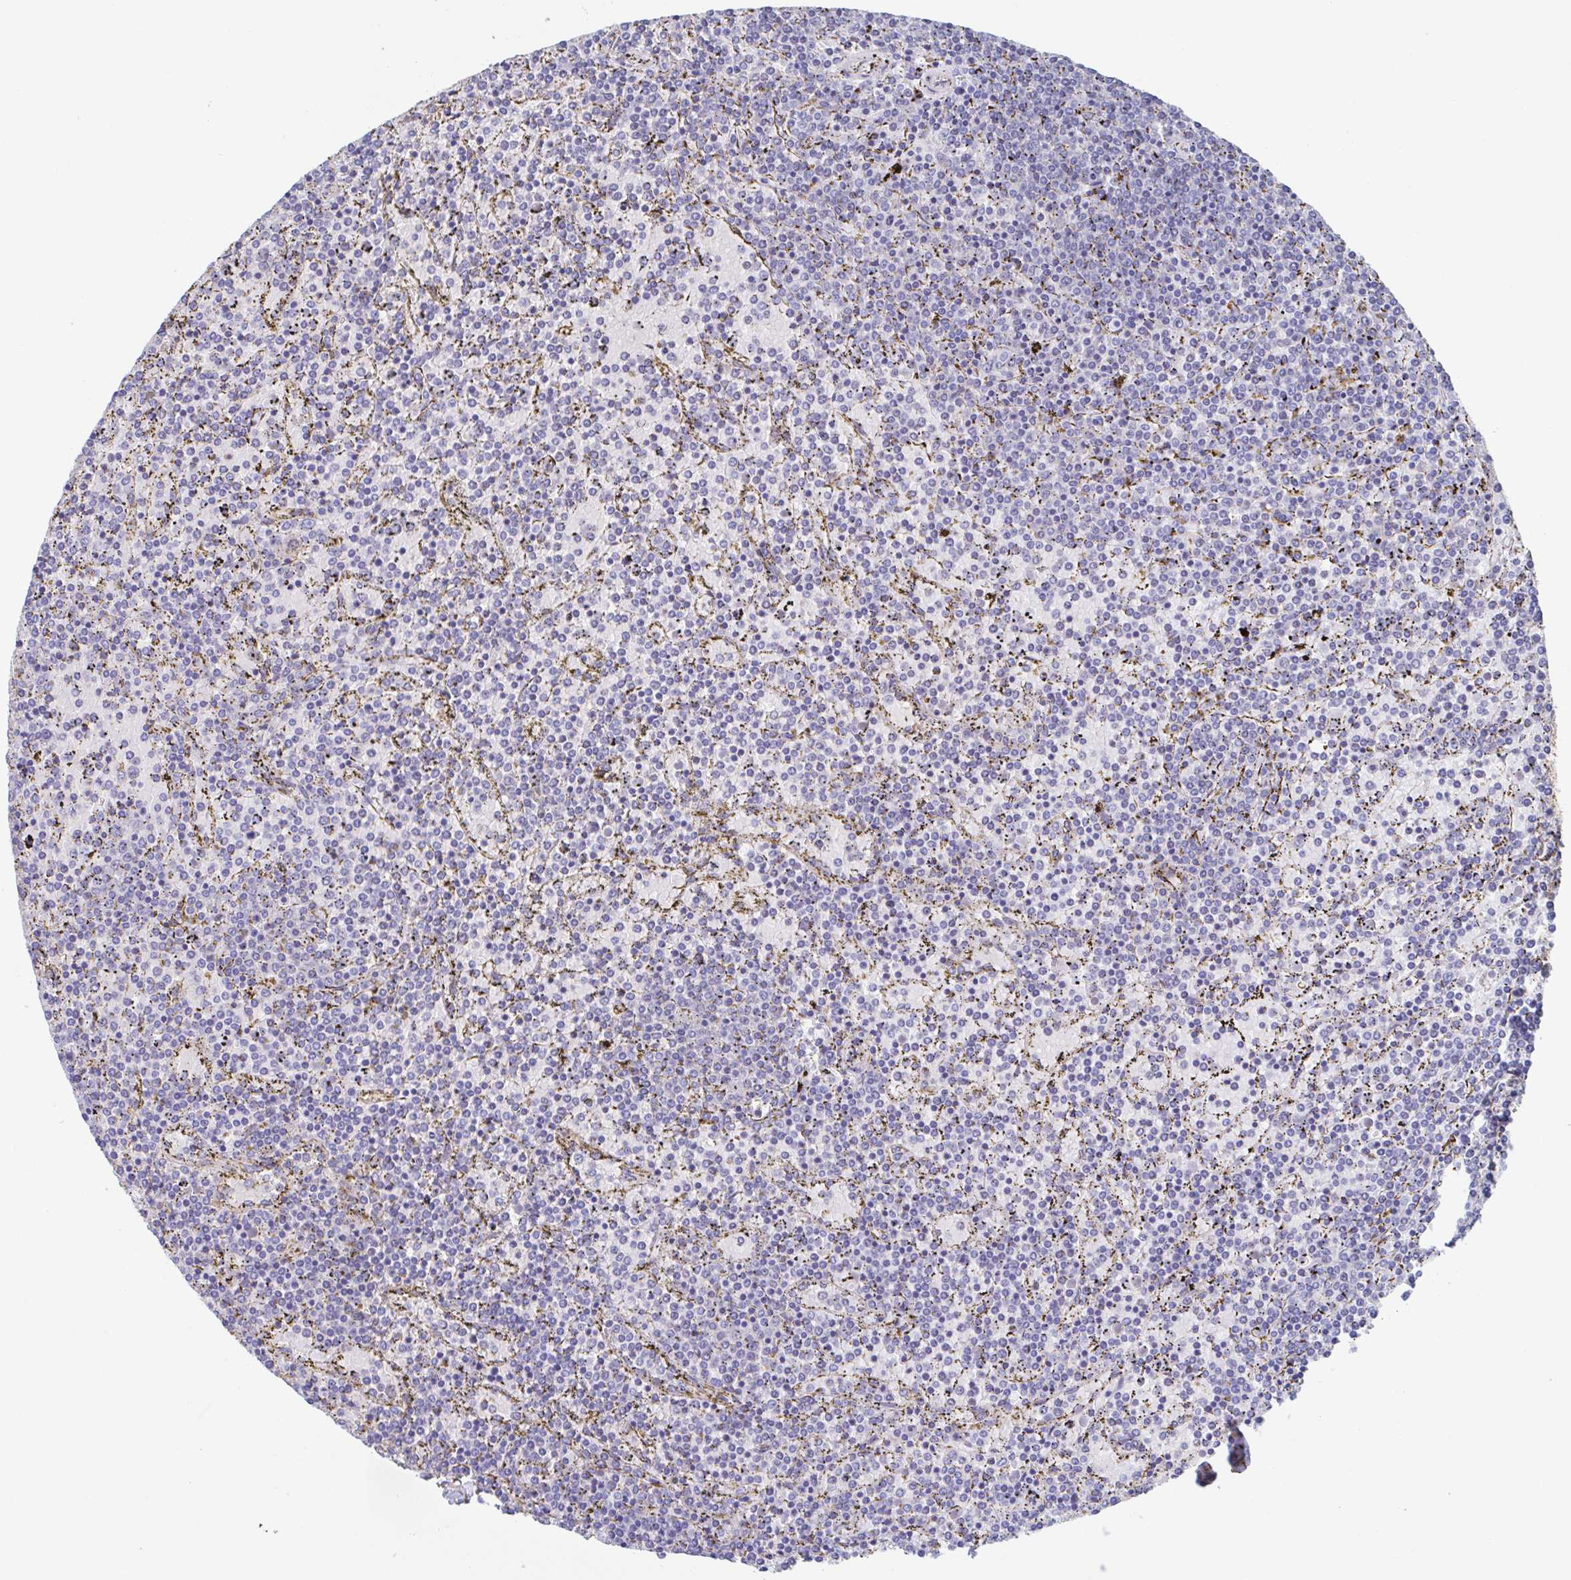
{"staining": {"intensity": "negative", "quantity": "none", "location": "none"}, "tissue": "lymphoma", "cell_type": "Tumor cells", "image_type": "cancer", "snomed": [{"axis": "morphology", "description": "Malignant lymphoma, non-Hodgkin's type, Low grade"}, {"axis": "topography", "description": "Spleen"}], "caption": "Lymphoma was stained to show a protein in brown. There is no significant positivity in tumor cells.", "gene": "CDH2", "patient": {"sex": "female", "age": 77}}